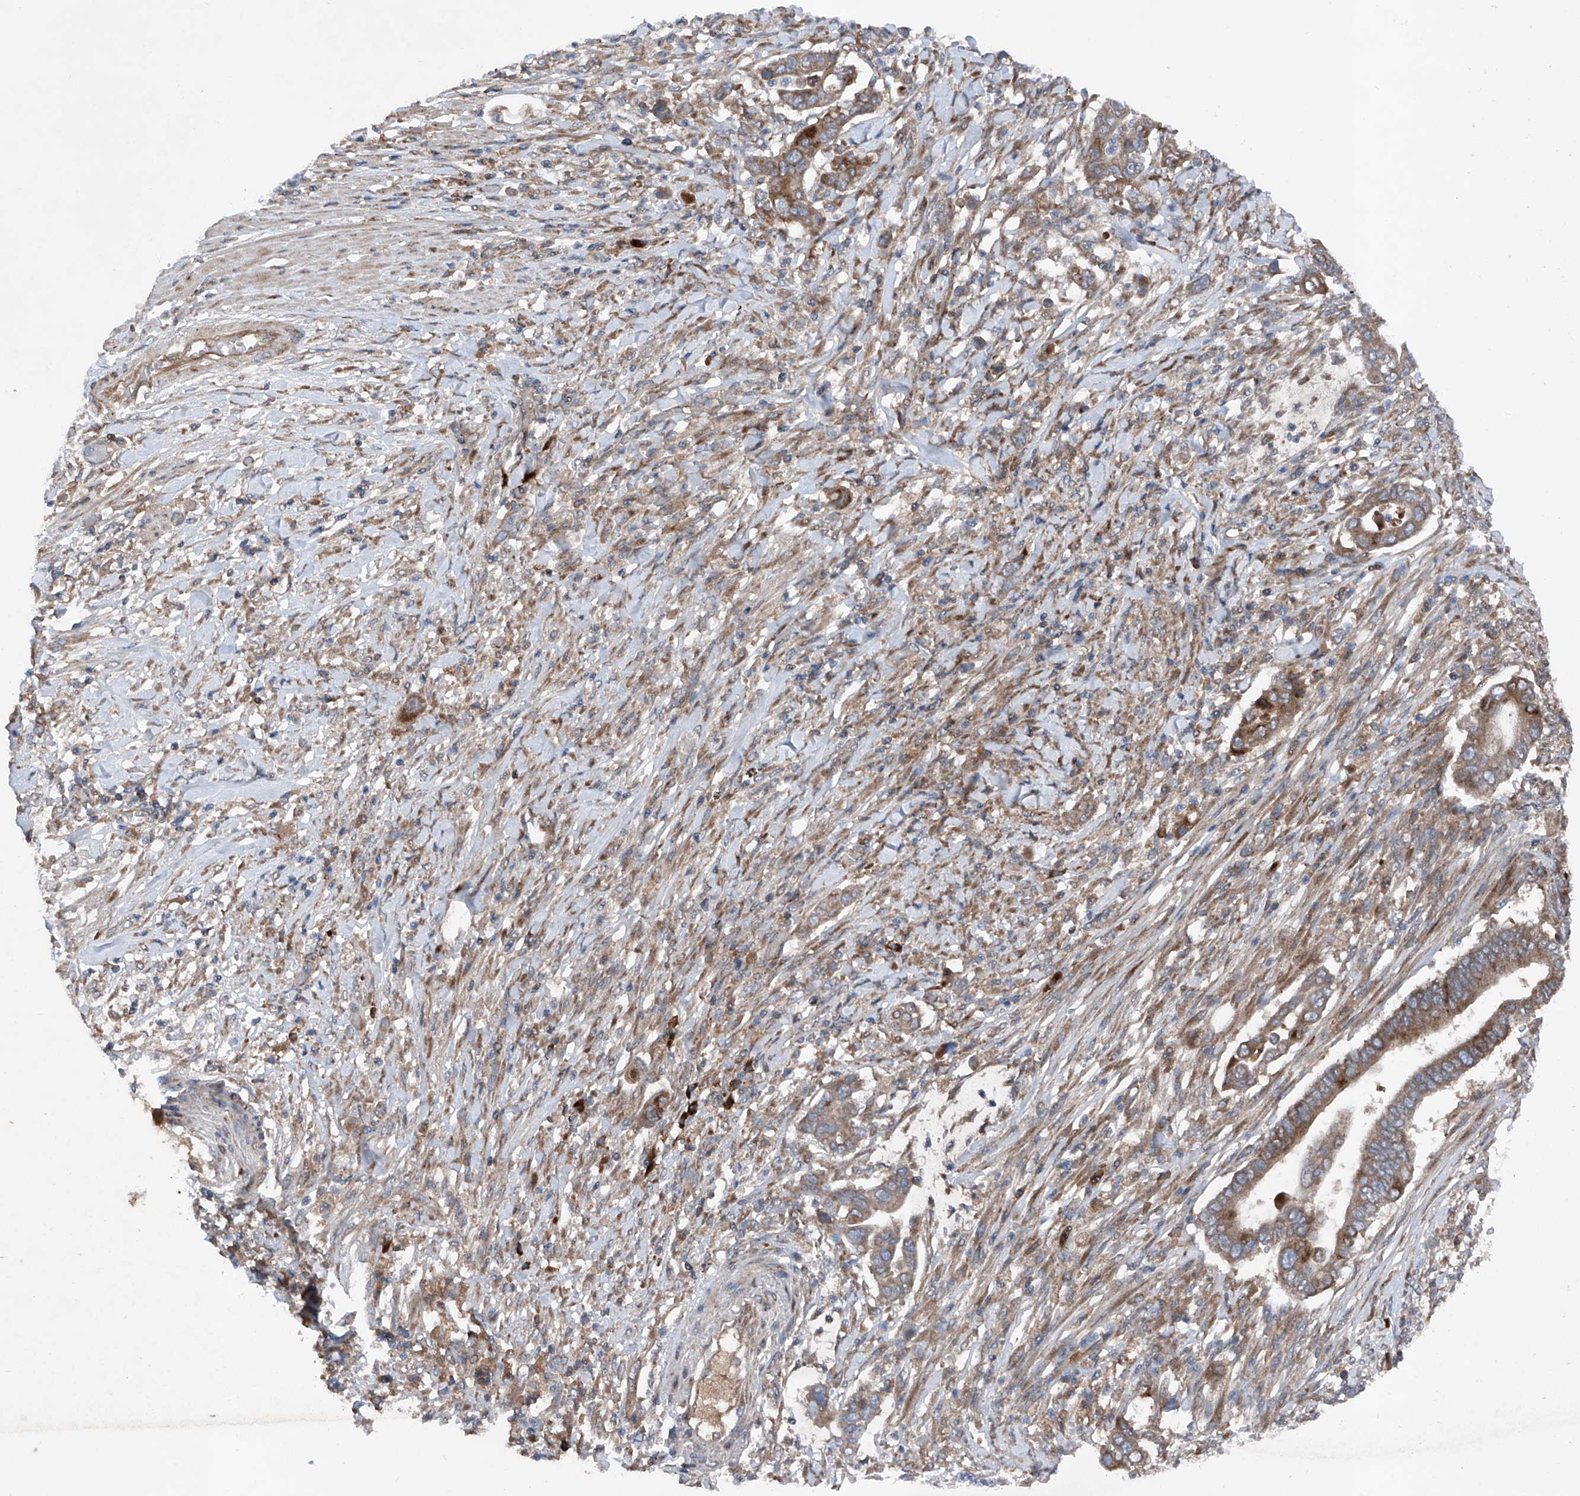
{"staining": {"intensity": "moderate", "quantity": ">75%", "location": "cytoplasmic/membranous"}, "tissue": "pancreatic cancer", "cell_type": "Tumor cells", "image_type": "cancer", "snomed": [{"axis": "morphology", "description": "Adenocarcinoma, NOS"}, {"axis": "topography", "description": "Pancreas"}], "caption": "An immunohistochemistry photomicrograph of tumor tissue is shown. Protein staining in brown highlights moderate cytoplasmic/membranous positivity in pancreatic cancer within tumor cells. Immunohistochemistry stains the protein in brown and the nuclei are stained blue.", "gene": "DAD1", "patient": {"sex": "male", "age": 68}}